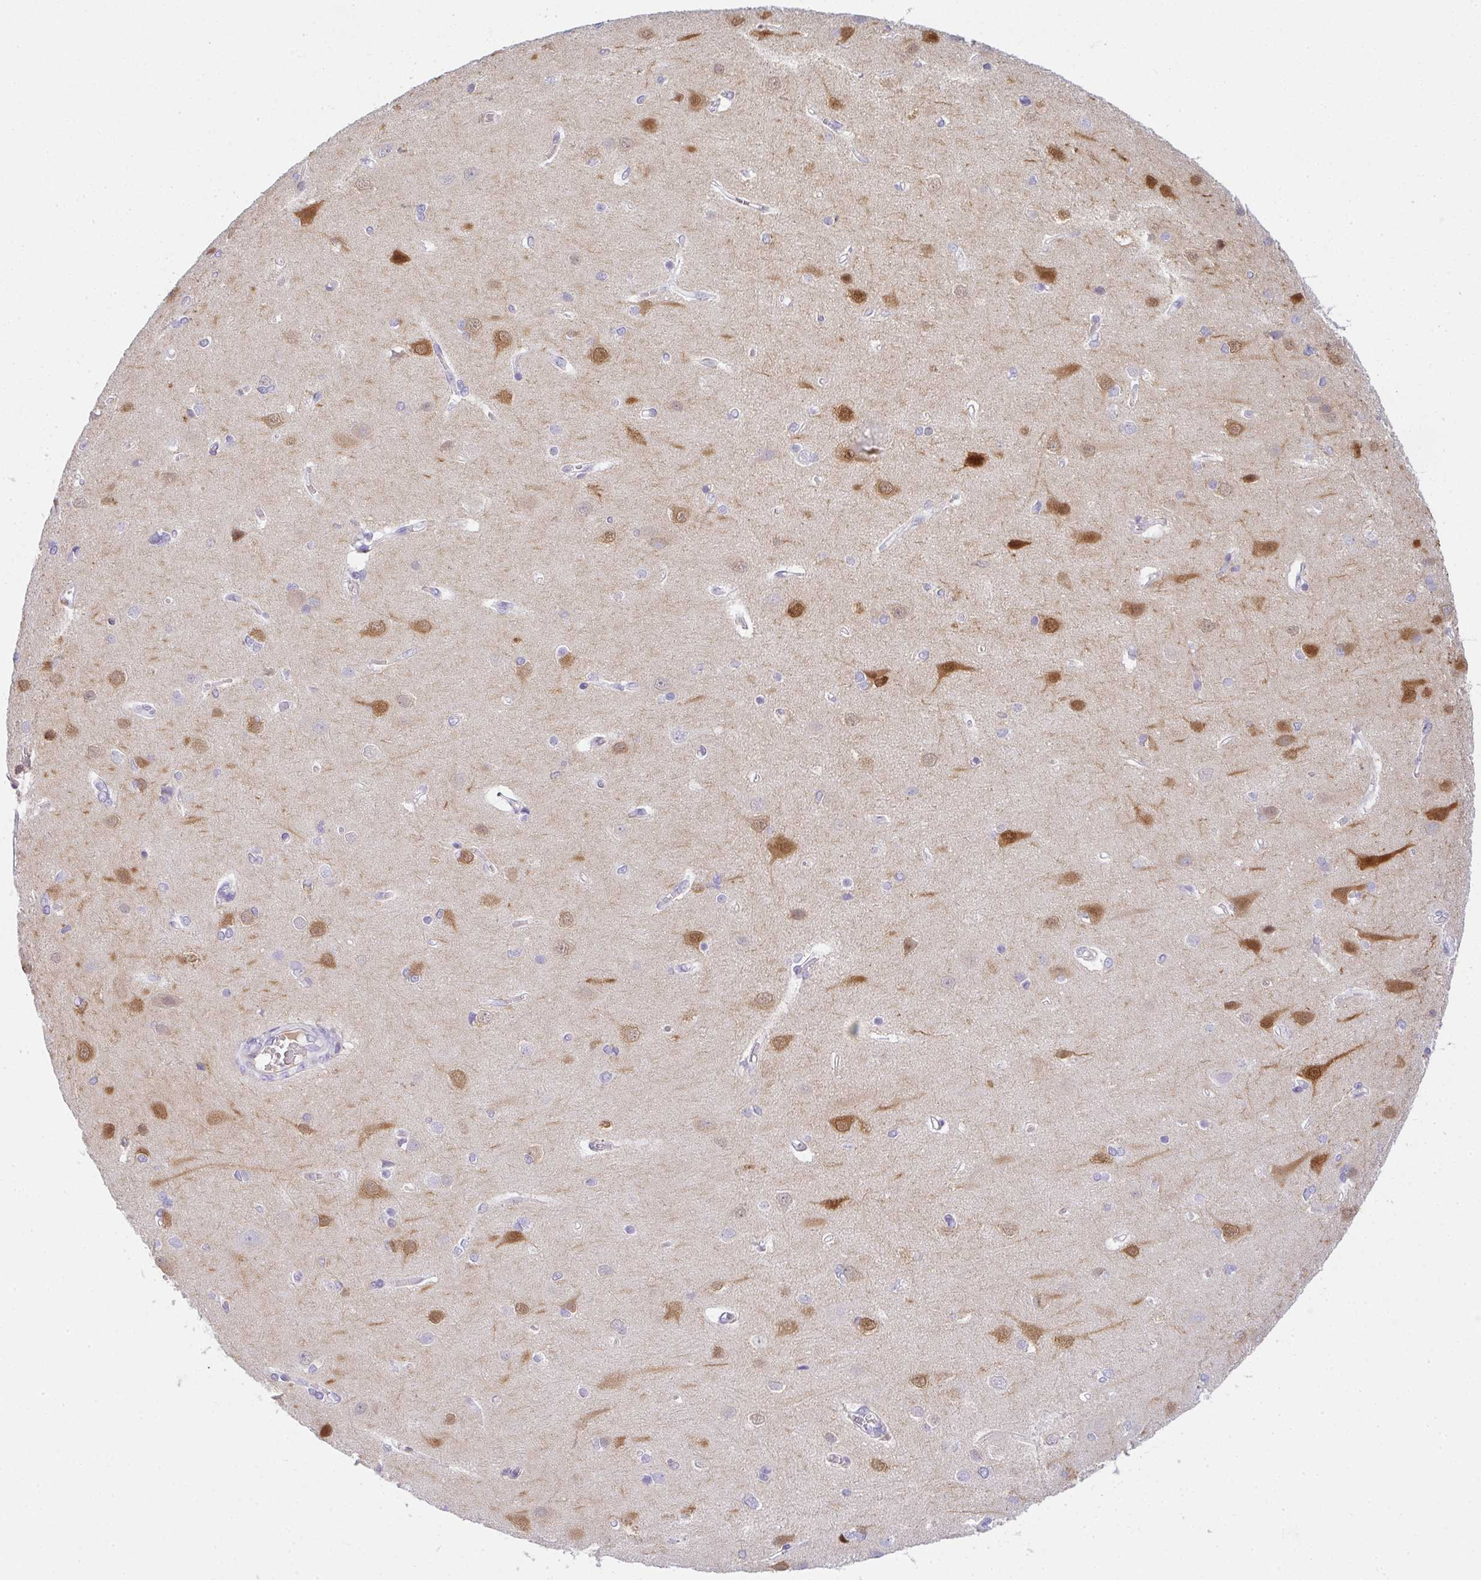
{"staining": {"intensity": "negative", "quantity": "none", "location": "none"}, "tissue": "cerebral cortex", "cell_type": "Endothelial cells", "image_type": "normal", "snomed": [{"axis": "morphology", "description": "Normal tissue, NOS"}, {"axis": "topography", "description": "Cerebral cortex"}], "caption": "Immunohistochemistry (IHC) histopathology image of normal cerebral cortex: human cerebral cortex stained with DAB (3,3'-diaminobenzidine) reveals no significant protein staining in endothelial cells. The staining was performed using DAB to visualize the protein expression in brown, while the nuclei were stained in blue with hematoxylin (Magnification: 20x).", "gene": "COX7B", "patient": {"sex": "male", "age": 37}}